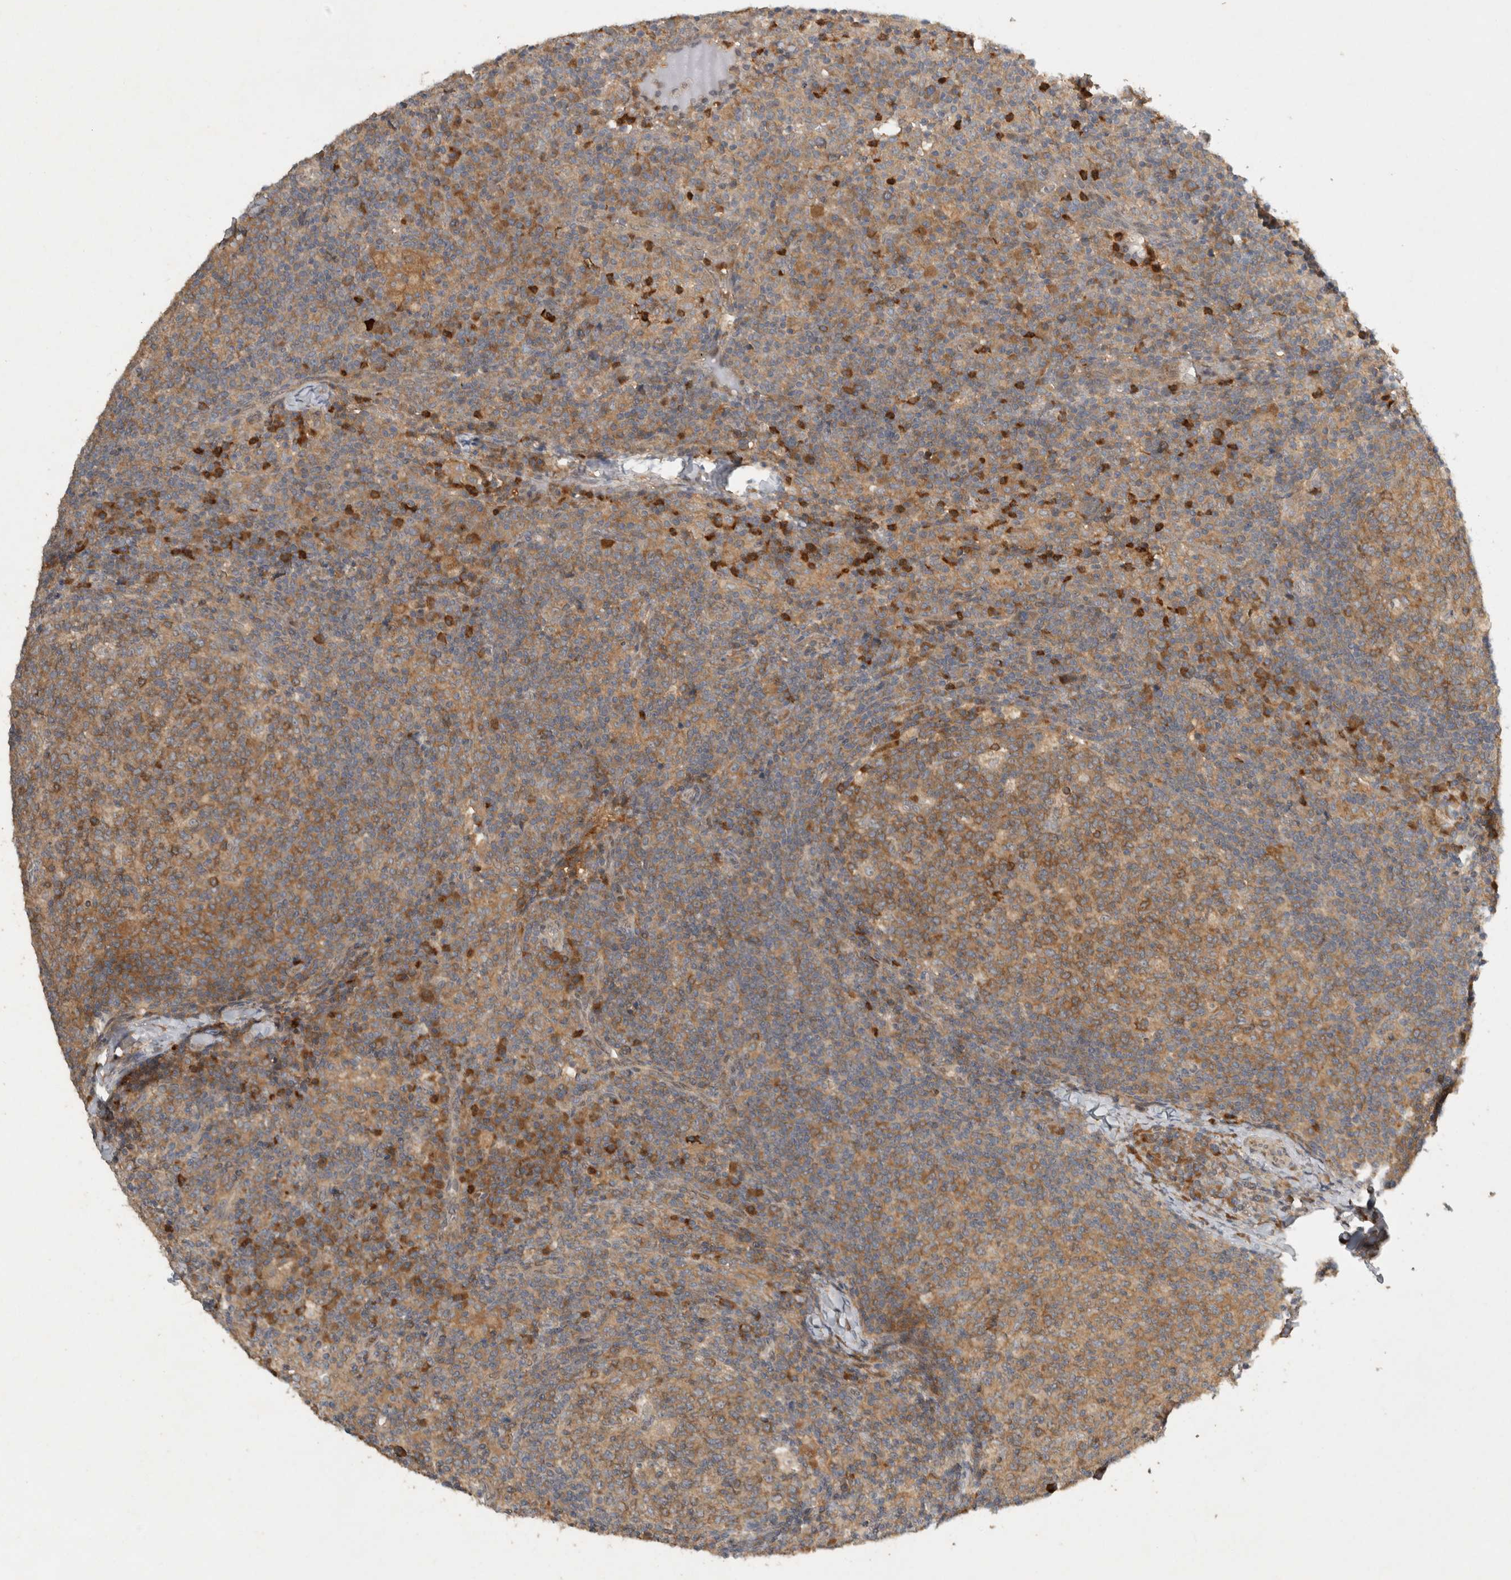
{"staining": {"intensity": "moderate", "quantity": ">75%", "location": "cytoplasmic/membranous"}, "tissue": "lymph node", "cell_type": "Germinal center cells", "image_type": "normal", "snomed": [{"axis": "morphology", "description": "Normal tissue, NOS"}, {"axis": "morphology", "description": "Inflammation, NOS"}, {"axis": "topography", "description": "Lymph node"}], "caption": "Lymph node stained with a brown dye demonstrates moderate cytoplasmic/membranous positive positivity in about >75% of germinal center cells.", "gene": "VEPH1", "patient": {"sex": "male", "age": 55}}